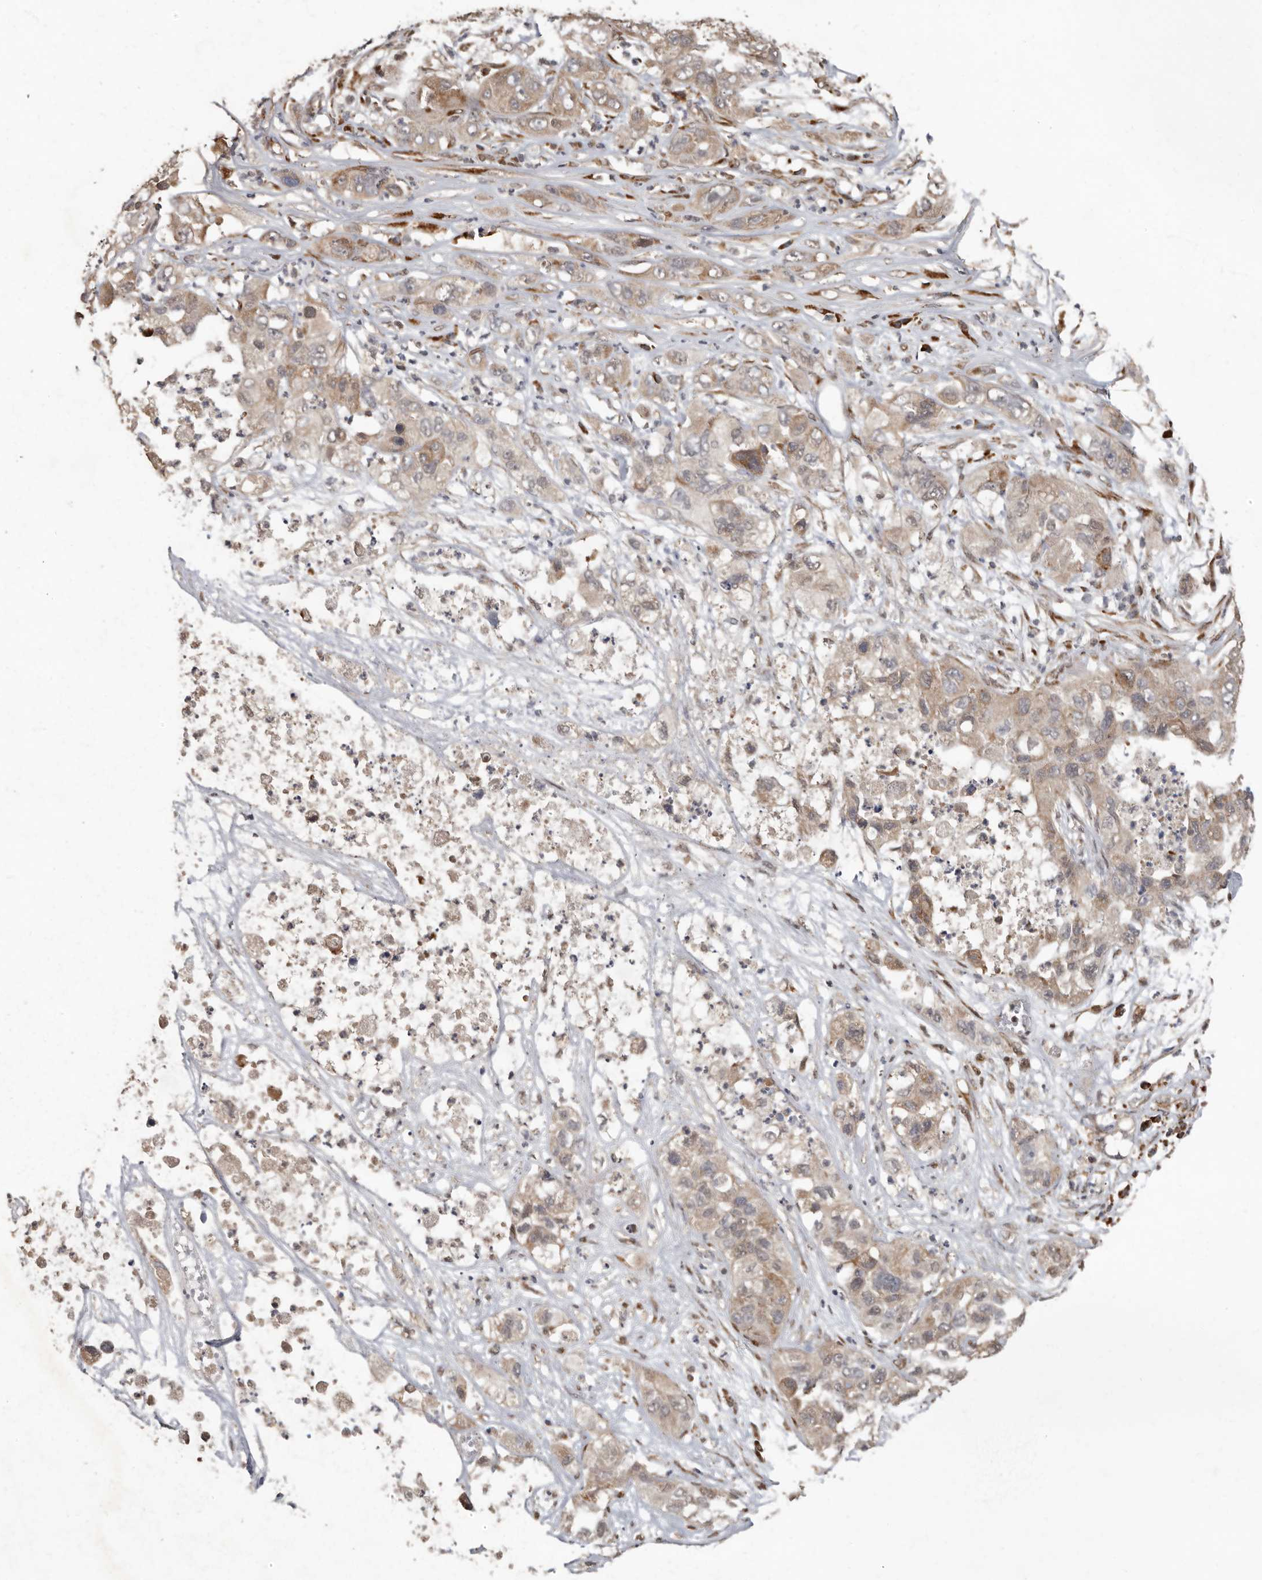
{"staining": {"intensity": "moderate", "quantity": "25%-75%", "location": "cytoplasmic/membranous"}, "tissue": "pancreatic cancer", "cell_type": "Tumor cells", "image_type": "cancer", "snomed": [{"axis": "morphology", "description": "Adenocarcinoma, NOS"}, {"axis": "topography", "description": "Pancreas"}], "caption": "Immunohistochemistry (IHC) histopathology image of pancreatic adenocarcinoma stained for a protein (brown), which shows medium levels of moderate cytoplasmic/membranous positivity in about 25%-75% of tumor cells.", "gene": "LRGUK", "patient": {"sex": "female", "age": 78}}